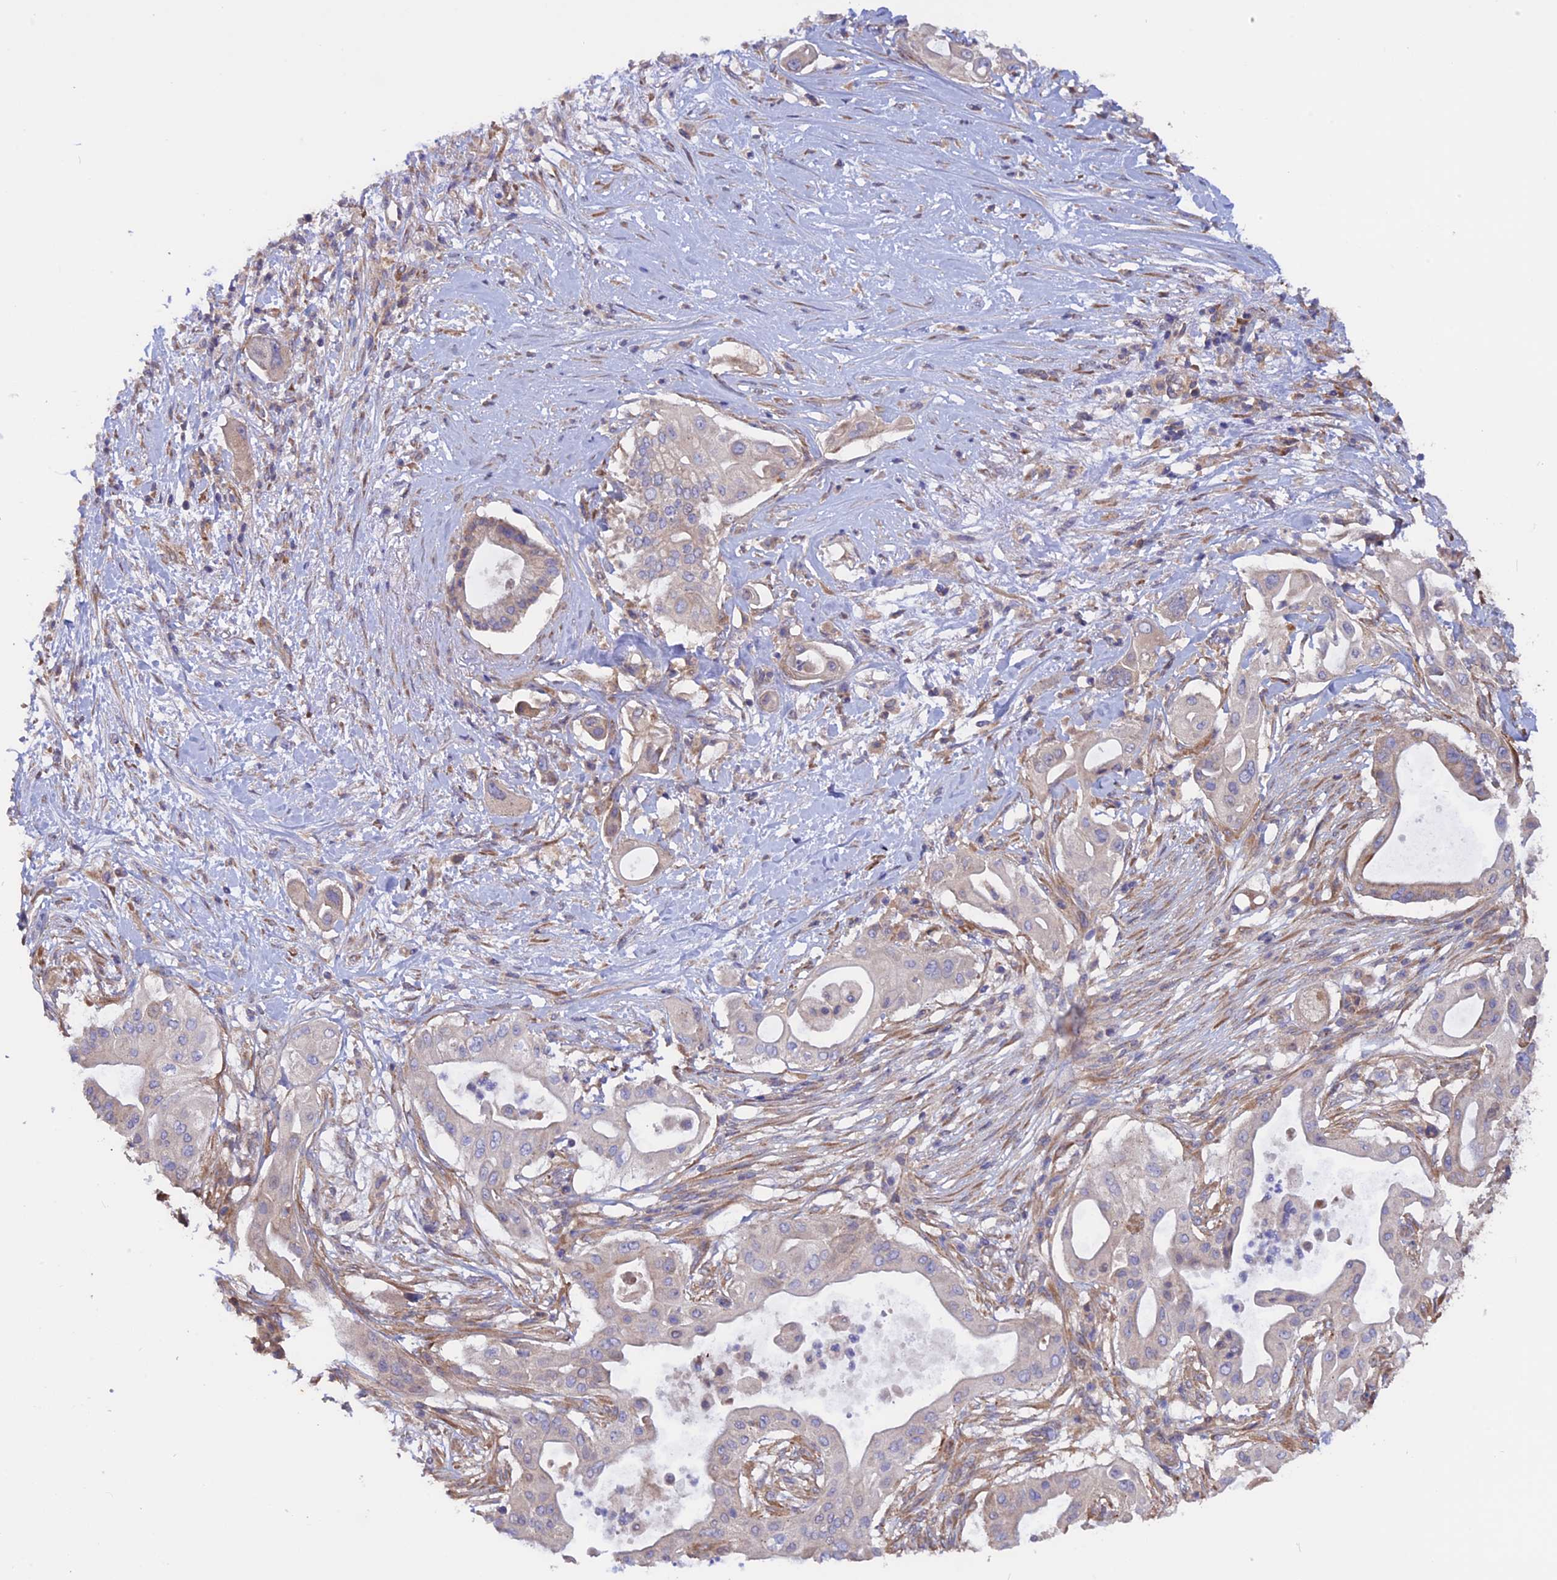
{"staining": {"intensity": "negative", "quantity": "none", "location": "none"}, "tissue": "pancreatic cancer", "cell_type": "Tumor cells", "image_type": "cancer", "snomed": [{"axis": "morphology", "description": "Adenocarcinoma, NOS"}, {"axis": "topography", "description": "Pancreas"}], "caption": "High power microscopy histopathology image of an immunohistochemistry photomicrograph of adenocarcinoma (pancreatic), revealing no significant staining in tumor cells. (Brightfield microscopy of DAB immunohistochemistry at high magnification).", "gene": "HYCC1", "patient": {"sex": "male", "age": 68}}